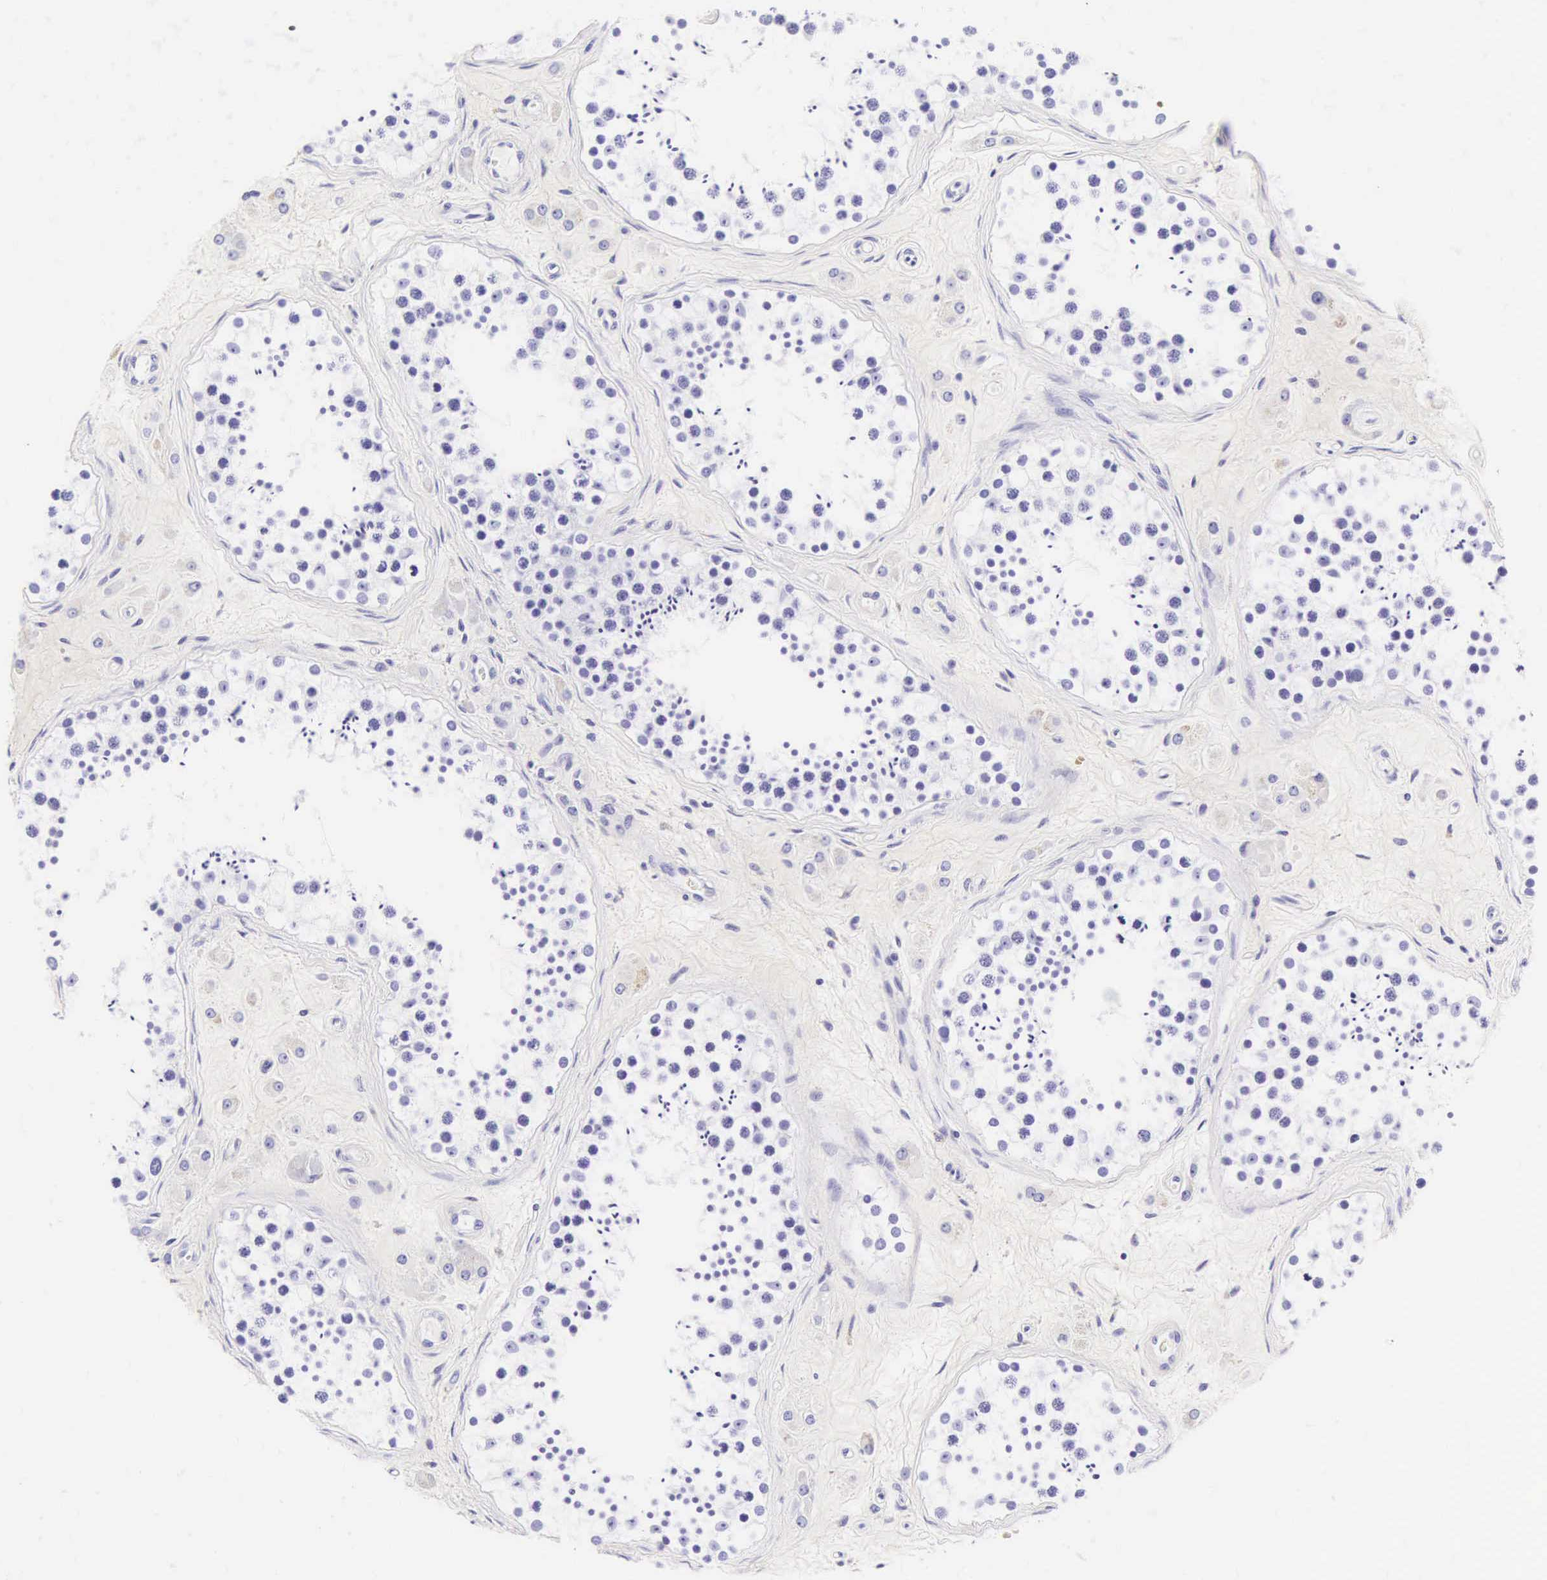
{"staining": {"intensity": "negative", "quantity": "none", "location": "none"}, "tissue": "testis", "cell_type": "Cells in seminiferous ducts", "image_type": "normal", "snomed": [{"axis": "morphology", "description": "Normal tissue, NOS"}, {"axis": "topography", "description": "Testis"}], "caption": "High power microscopy photomicrograph of an immunohistochemistry (IHC) micrograph of benign testis, revealing no significant expression in cells in seminiferous ducts. The staining is performed using DAB brown chromogen with nuclei counter-stained in using hematoxylin.", "gene": "CD1A", "patient": {"sex": "male", "age": 38}}